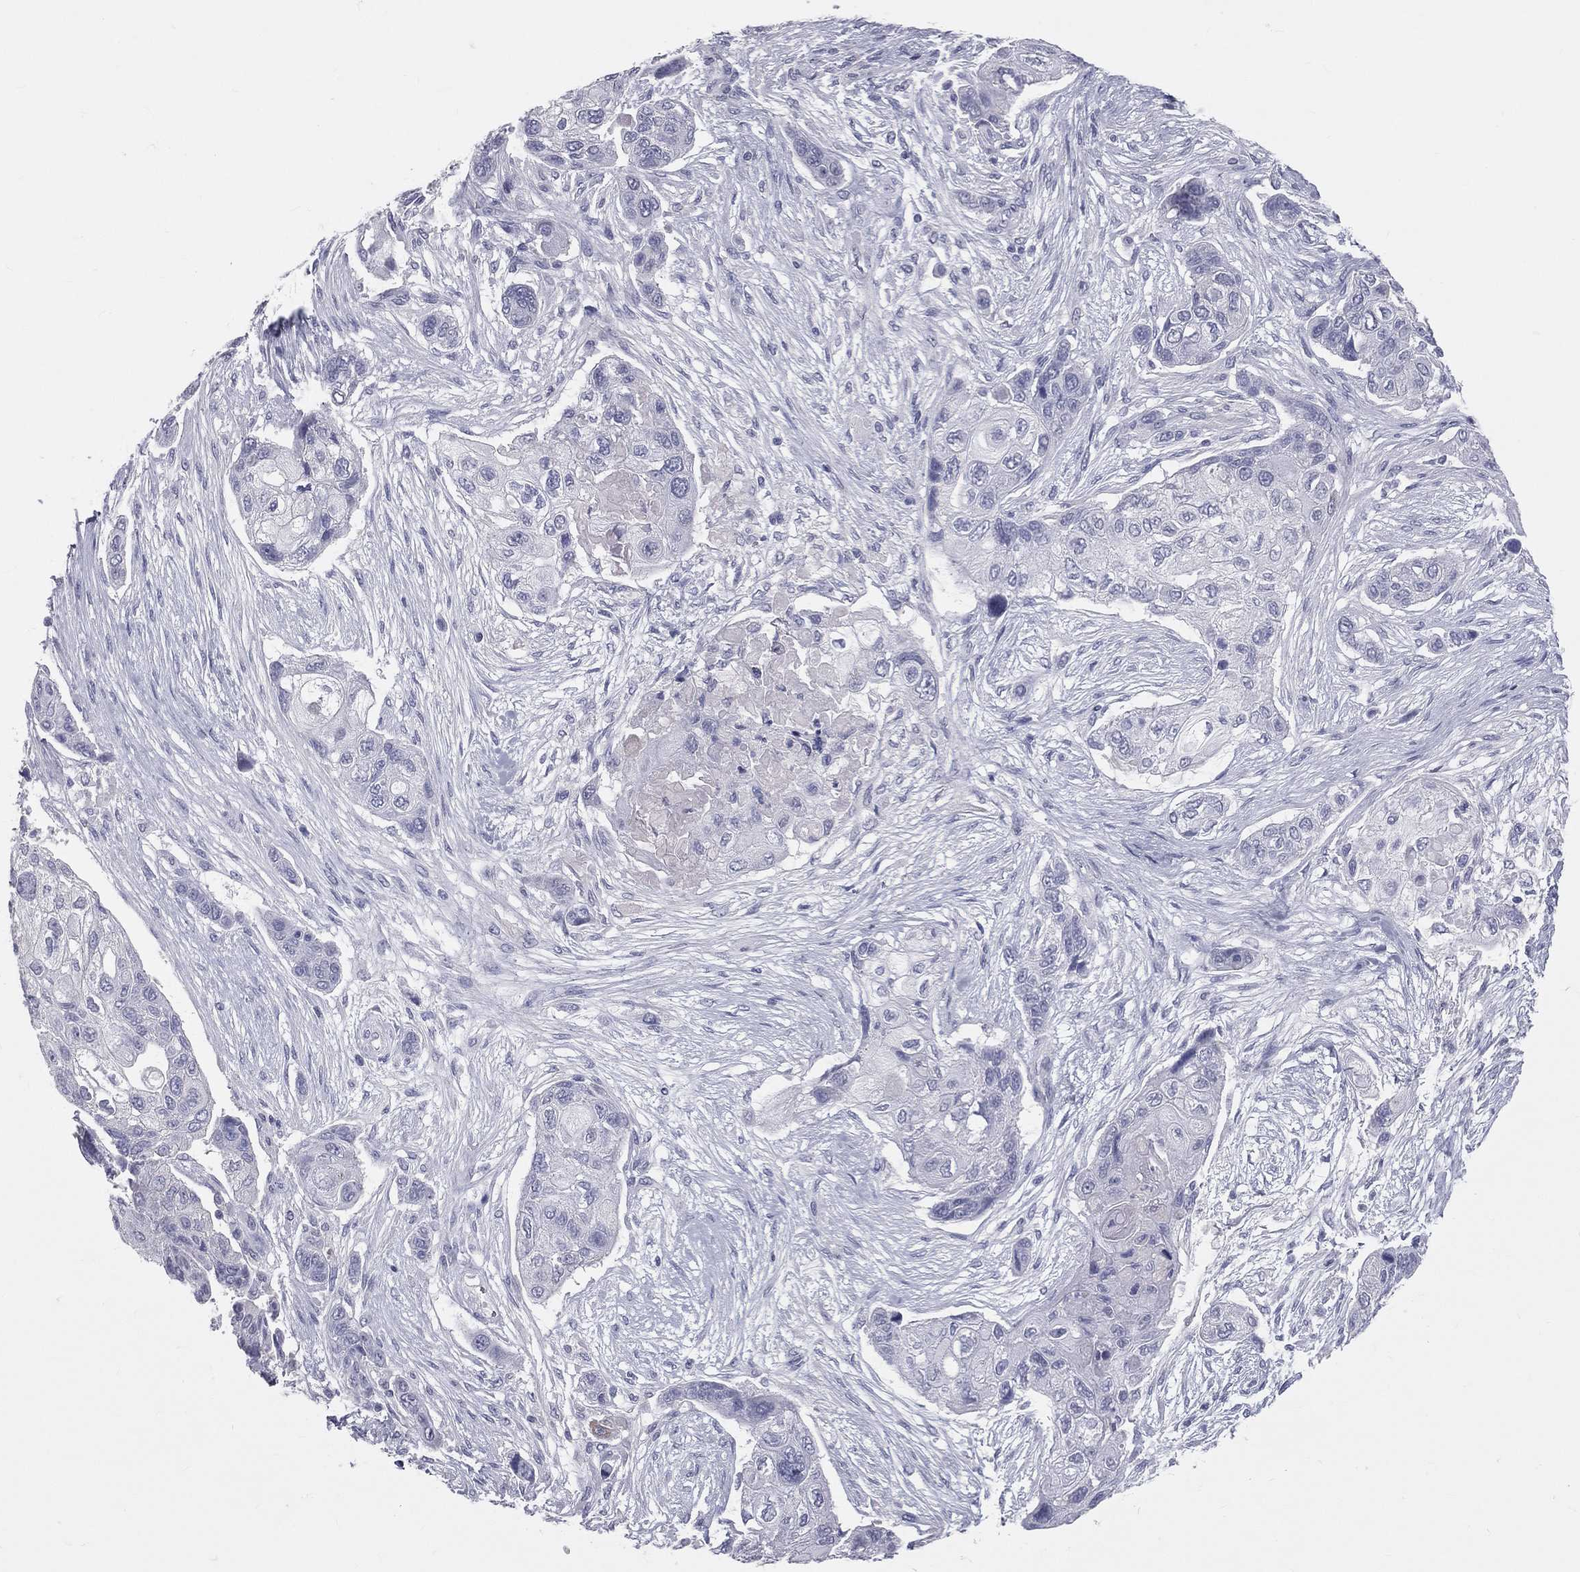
{"staining": {"intensity": "negative", "quantity": "none", "location": "none"}, "tissue": "lung cancer", "cell_type": "Tumor cells", "image_type": "cancer", "snomed": [{"axis": "morphology", "description": "Squamous cell carcinoma, NOS"}, {"axis": "topography", "description": "Lung"}], "caption": "DAB immunohistochemical staining of human lung cancer displays no significant positivity in tumor cells.", "gene": "TFPI2", "patient": {"sex": "male", "age": 69}}